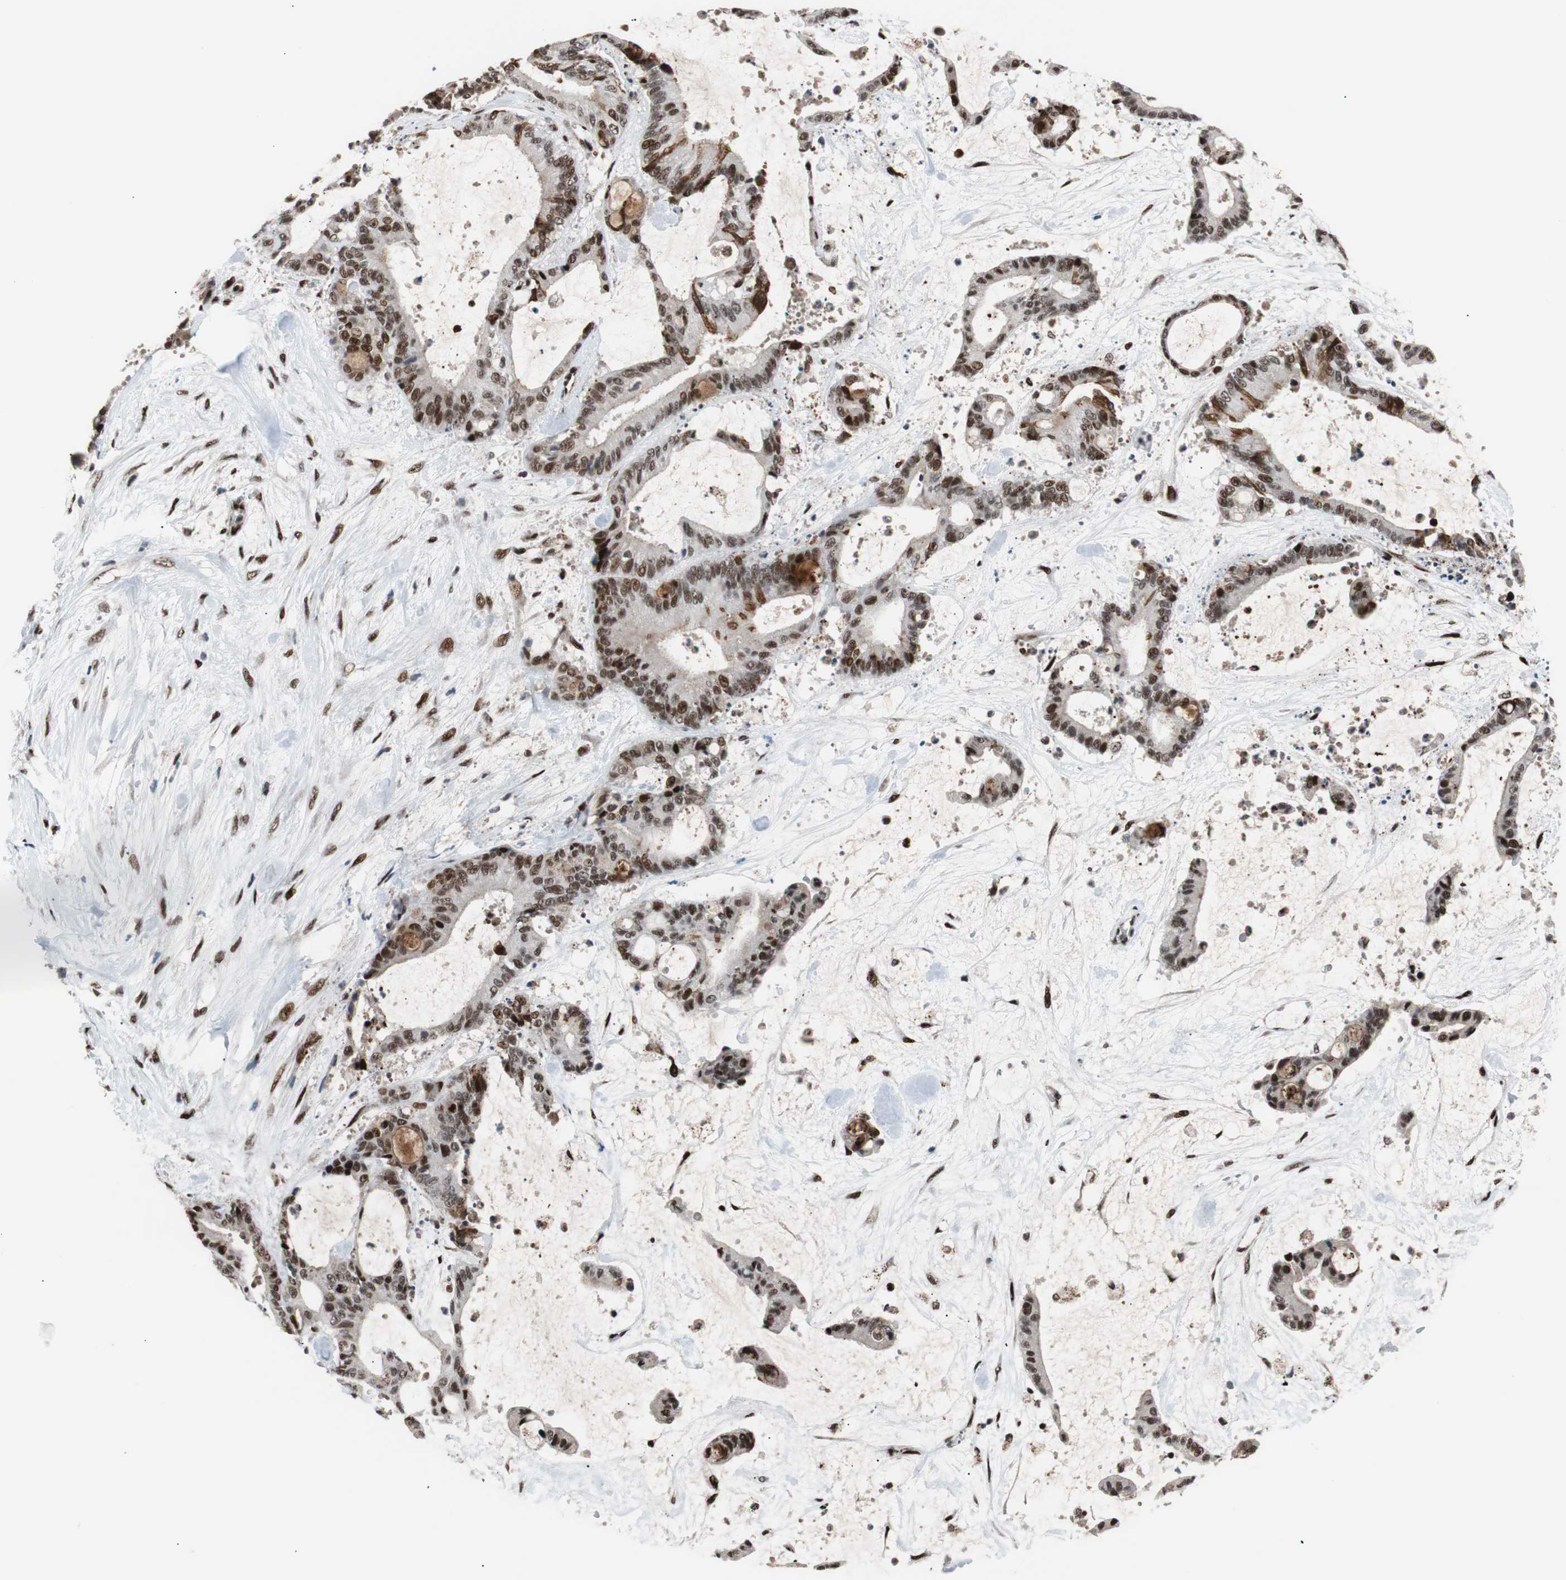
{"staining": {"intensity": "strong", "quantity": ">75%", "location": "nuclear"}, "tissue": "liver cancer", "cell_type": "Tumor cells", "image_type": "cancer", "snomed": [{"axis": "morphology", "description": "Cholangiocarcinoma"}, {"axis": "topography", "description": "Liver"}], "caption": "A micrograph showing strong nuclear staining in approximately >75% of tumor cells in cholangiocarcinoma (liver), as visualized by brown immunohistochemical staining.", "gene": "NBL1", "patient": {"sex": "female", "age": 73}}